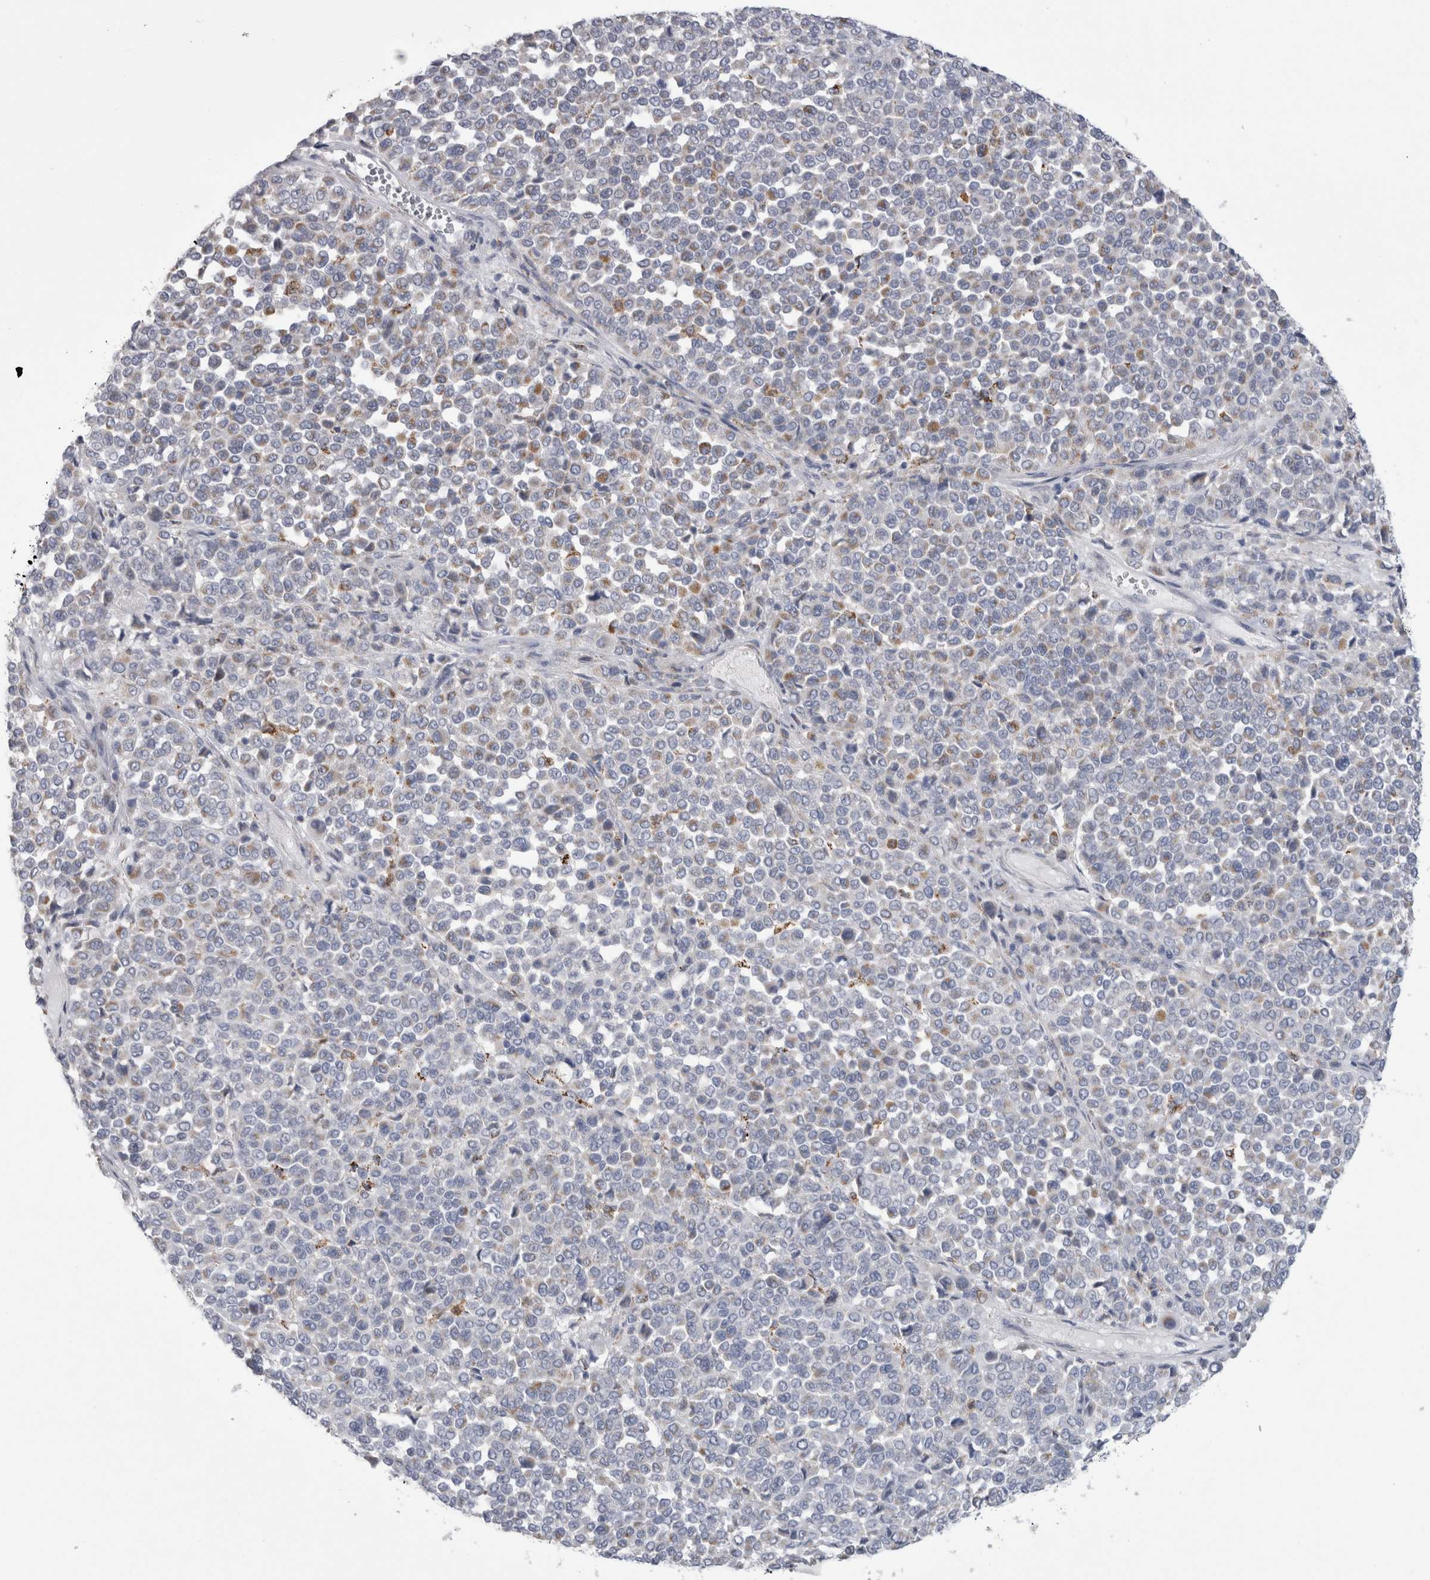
{"staining": {"intensity": "moderate", "quantity": "25%-75%", "location": "cytoplasmic/membranous"}, "tissue": "melanoma", "cell_type": "Tumor cells", "image_type": "cancer", "snomed": [{"axis": "morphology", "description": "Malignant melanoma, Metastatic site"}, {"axis": "topography", "description": "Pancreas"}], "caption": "The image exhibits immunohistochemical staining of malignant melanoma (metastatic site). There is moderate cytoplasmic/membranous positivity is appreciated in approximately 25%-75% of tumor cells.", "gene": "GATM", "patient": {"sex": "female", "age": 30}}